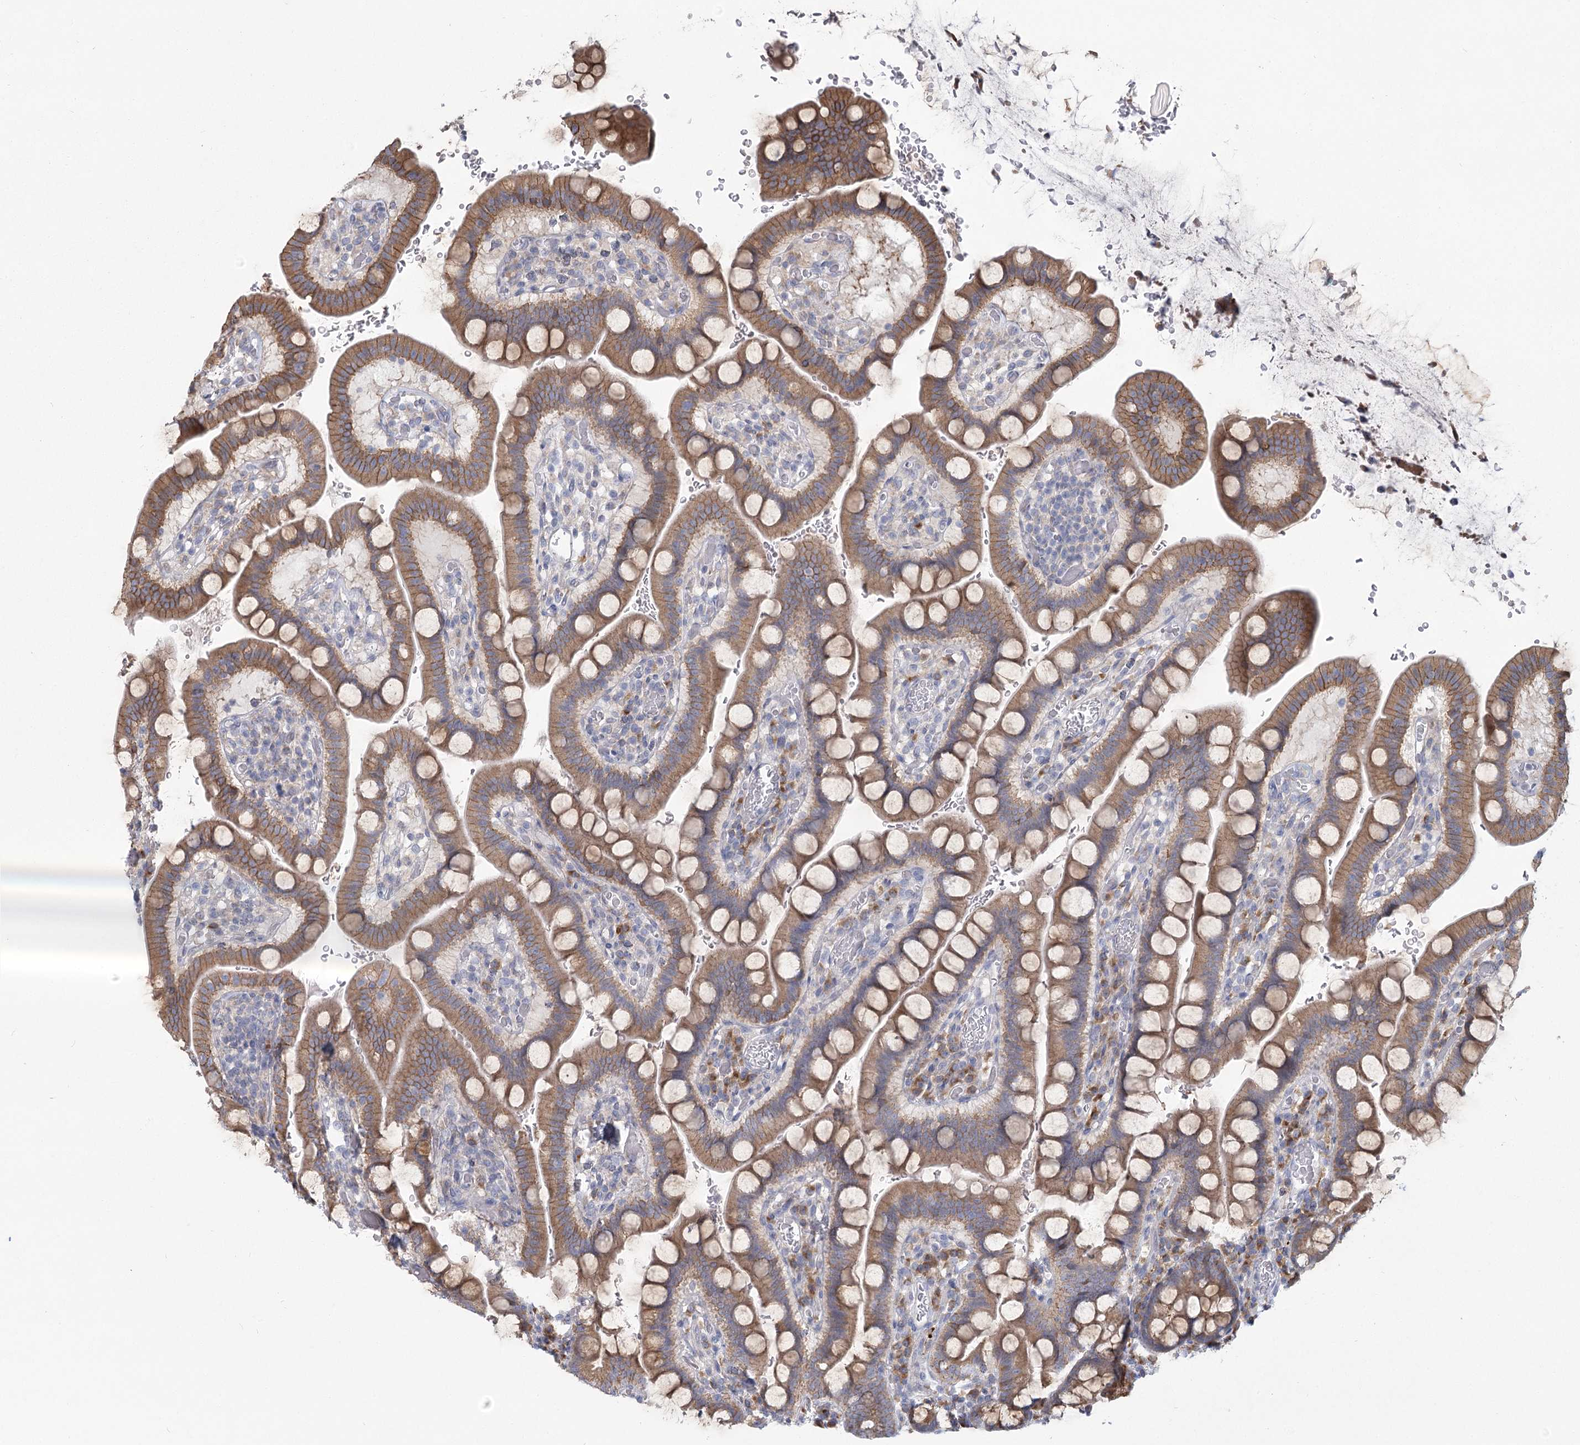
{"staining": {"intensity": "moderate", "quantity": ">75%", "location": "cytoplasmic/membranous"}, "tissue": "small intestine", "cell_type": "Glandular cells", "image_type": "normal", "snomed": [{"axis": "morphology", "description": "Normal tissue, NOS"}, {"axis": "topography", "description": "Stomach, upper"}, {"axis": "topography", "description": "Stomach, lower"}, {"axis": "topography", "description": "Small intestine"}], "caption": "IHC (DAB) staining of normal small intestine demonstrates moderate cytoplasmic/membranous protein positivity in approximately >75% of glandular cells. (DAB IHC with brightfield microscopy, high magnification).", "gene": "CNTLN", "patient": {"sex": "male", "age": 68}}